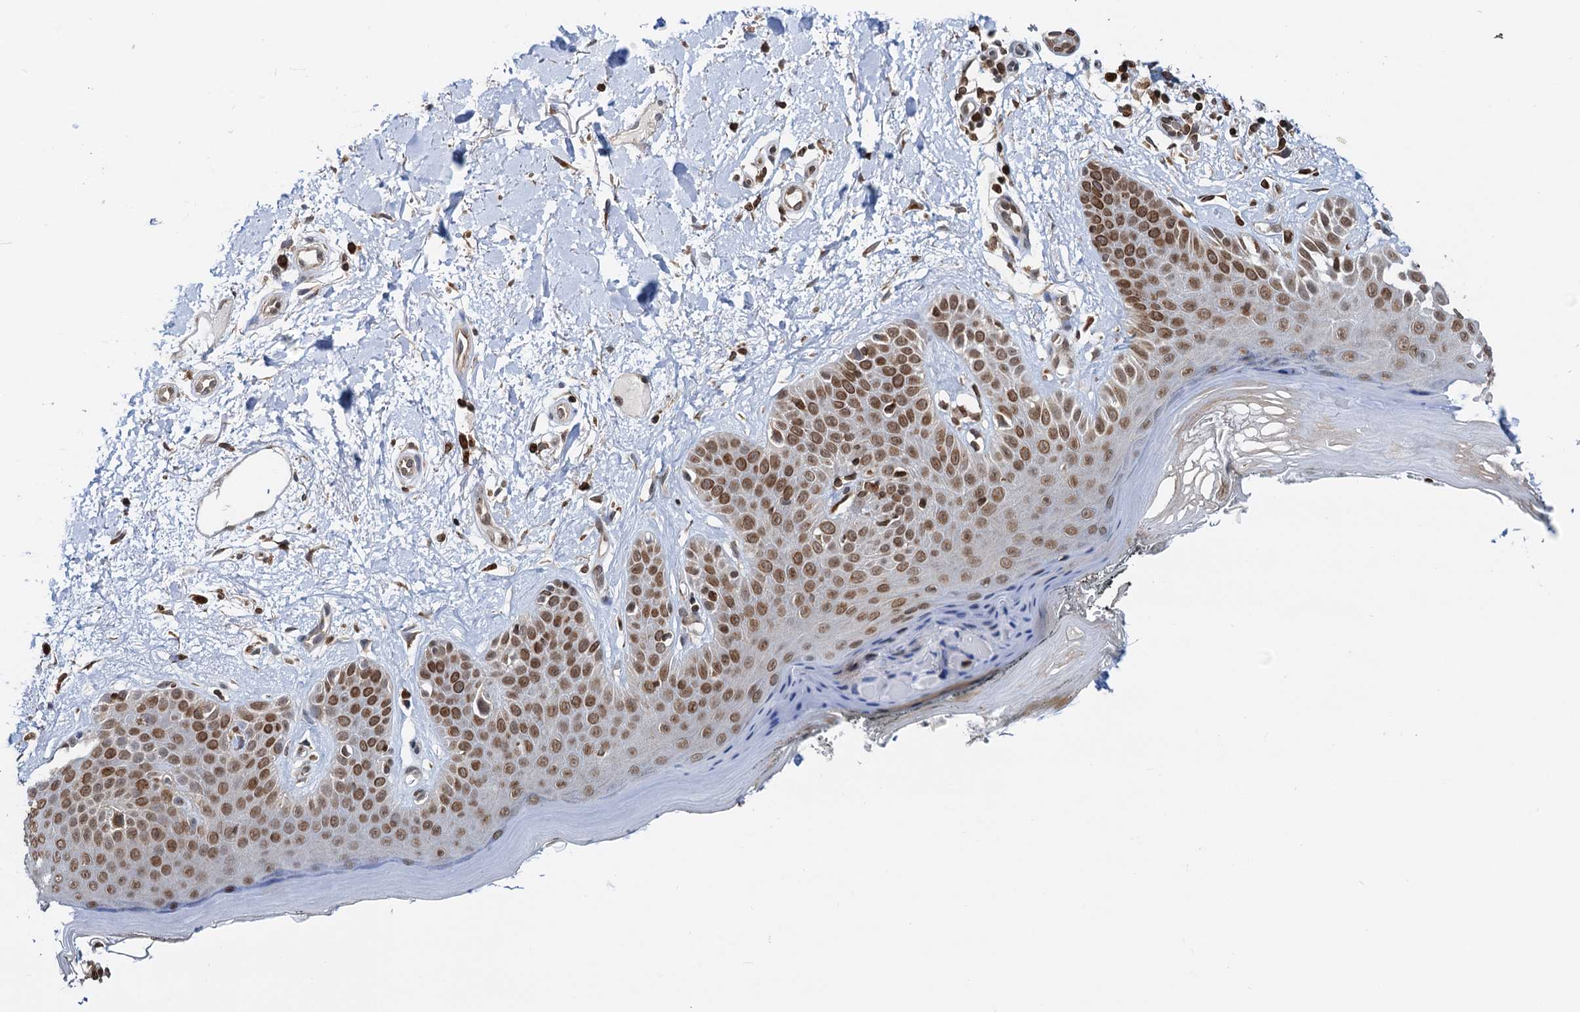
{"staining": {"intensity": "strong", "quantity": ">75%", "location": "cytoplasmic/membranous,nuclear"}, "tissue": "skin", "cell_type": "Fibroblasts", "image_type": "normal", "snomed": [{"axis": "morphology", "description": "Normal tissue, NOS"}, {"axis": "topography", "description": "Skin"}], "caption": "Immunohistochemistry (IHC) image of benign skin: skin stained using IHC demonstrates high levels of strong protein expression localized specifically in the cytoplasmic/membranous,nuclear of fibroblasts, appearing as a cytoplasmic/membranous,nuclear brown color.", "gene": "ZC3H13", "patient": {"sex": "female", "age": 64}}